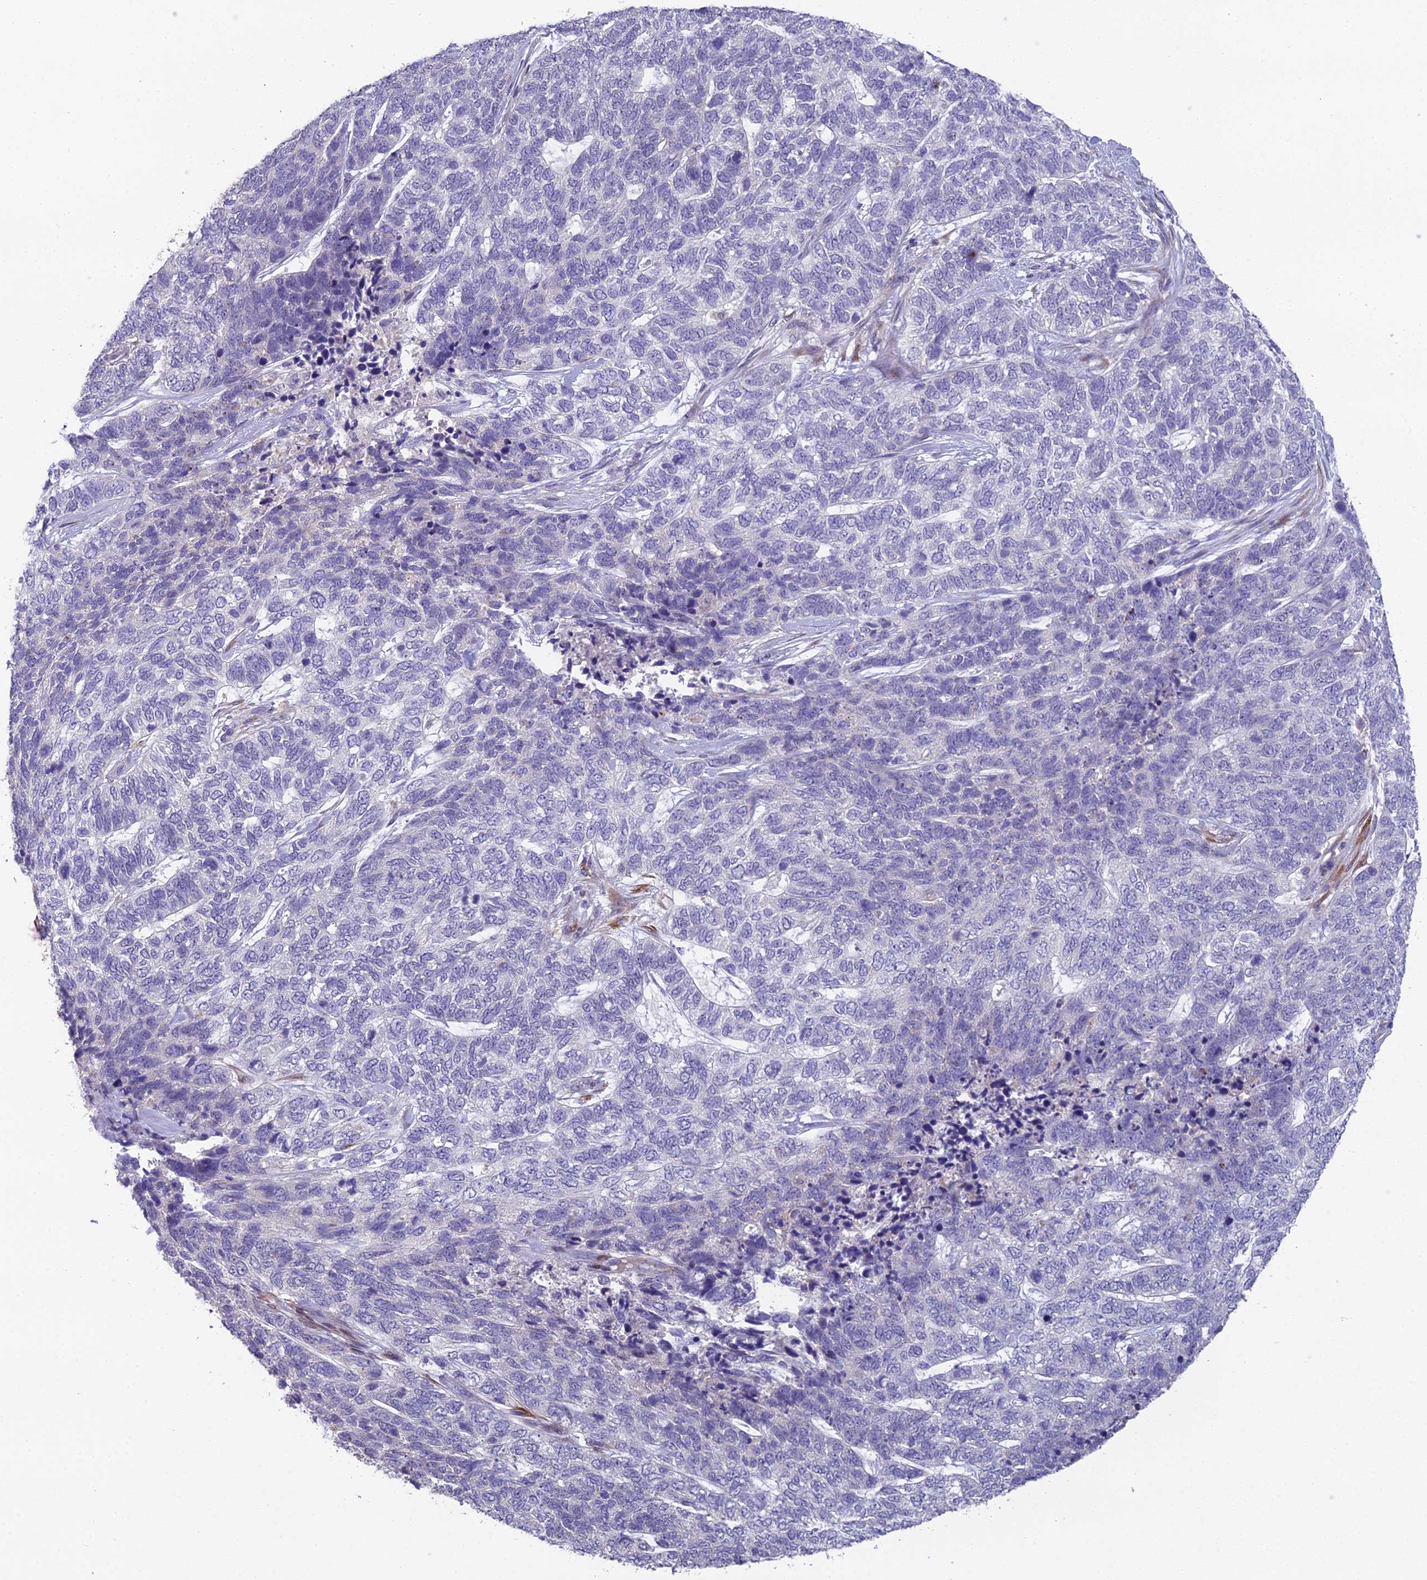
{"staining": {"intensity": "negative", "quantity": "none", "location": "none"}, "tissue": "skin cancer", "cell_type": "Tumor cells", "image_type": "cancer", "snomed": [{"axis": "morphology", "description": "Basal cell carcinoma"}, {"axis": "topography", "description": "Skin"}], "caption": "Immunohistochemical staining of skin basal cell carcinoma displays no significant expression in tumor cells.", "gene": "PUS10", "patient": {"sex": "female", "age": 65}}